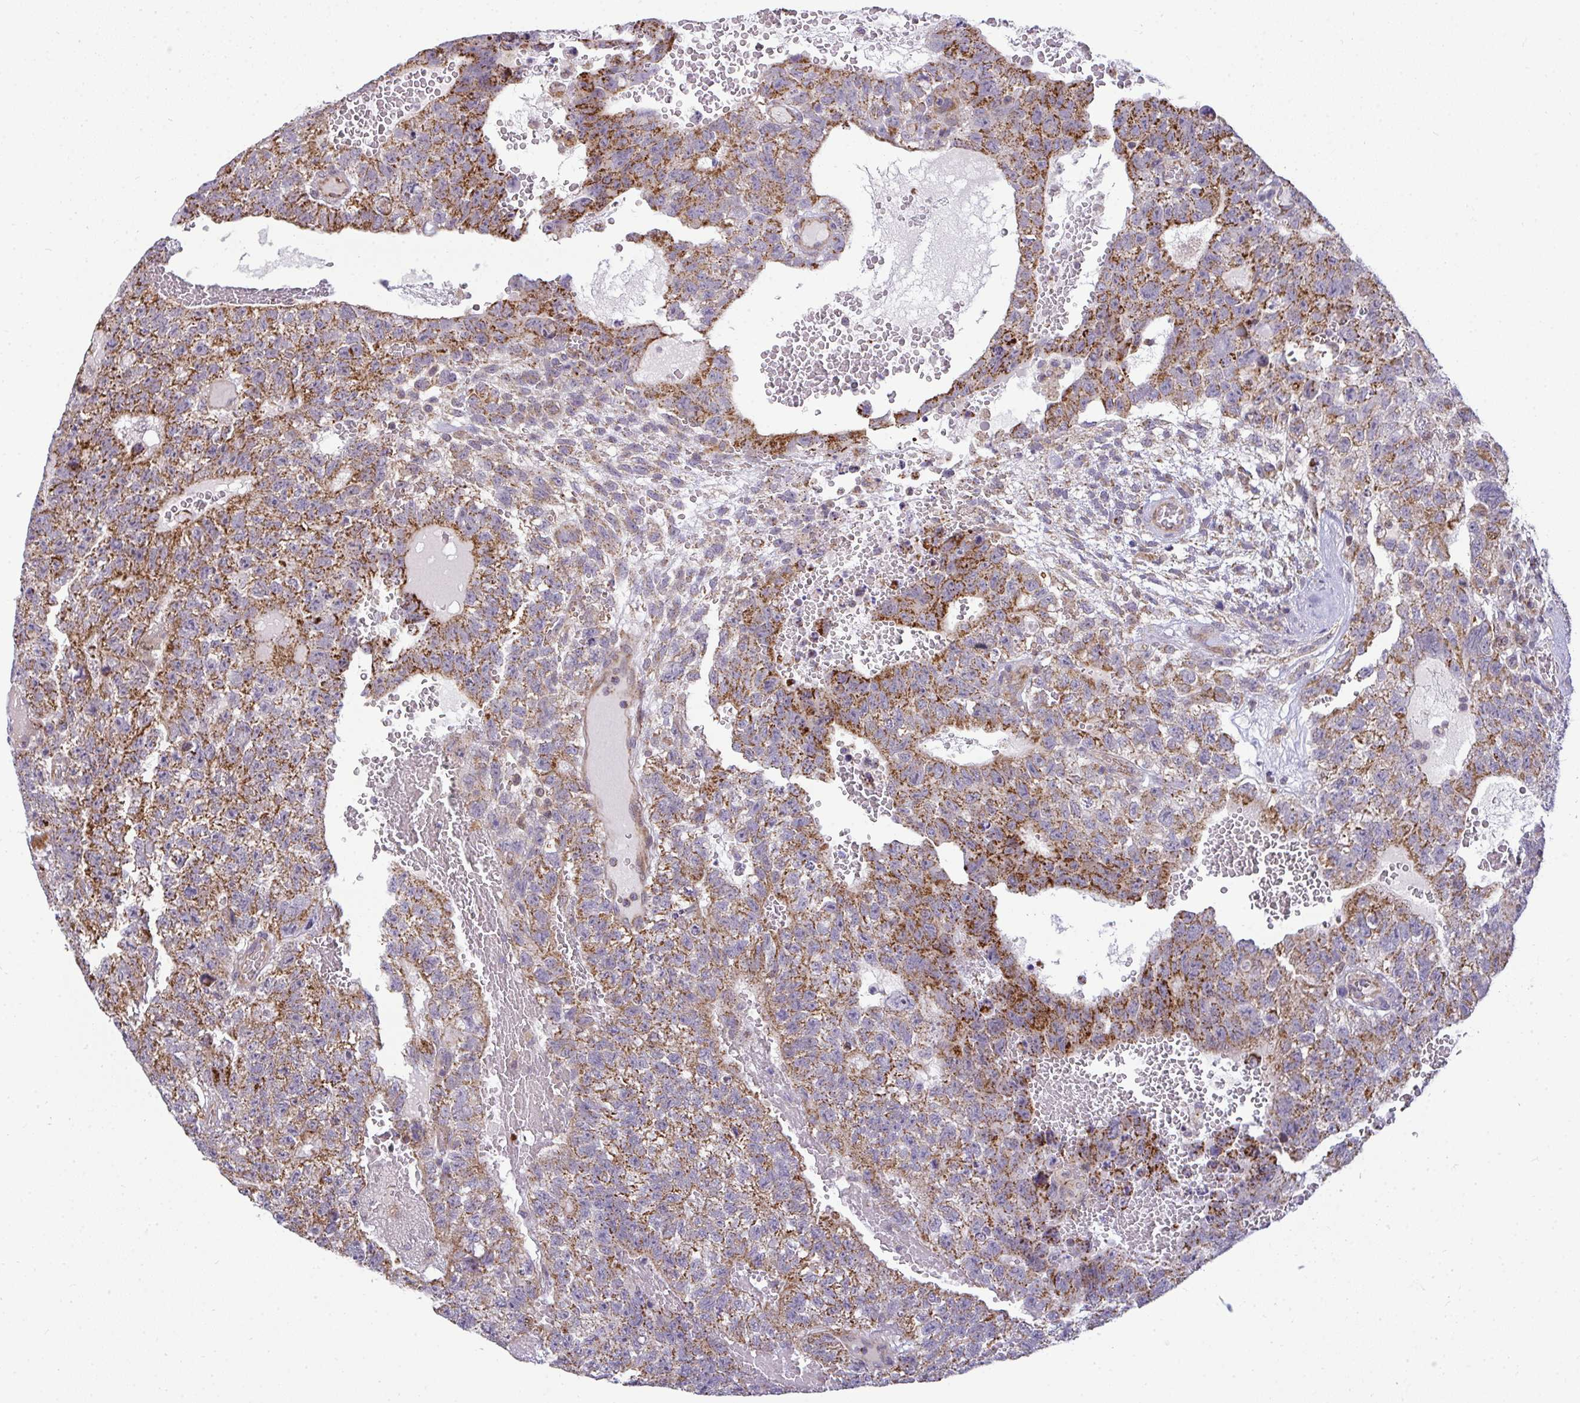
{"staining": {"intensity": "strong", "quantity": ">75%", "location": "cytoplasmic/membranous"}, "tissue": "testis cancer", "cell_type": "Tumor cells", "image_type": "cancer", "snomed": [{"axis": "morphology", "description": "Carcinoma, Embryonal, NOS"}, {"axis": "topography", "description": "Testis"}], "caption": "A high-resolution micrograph shows immunohistochemistry staining of testis cancer, which reveals strong cytoplasmic/membranous expression in about >75% of tumor cells.", "gene": "SRRM4", "patient": {"sex": "male", "age": 26}}